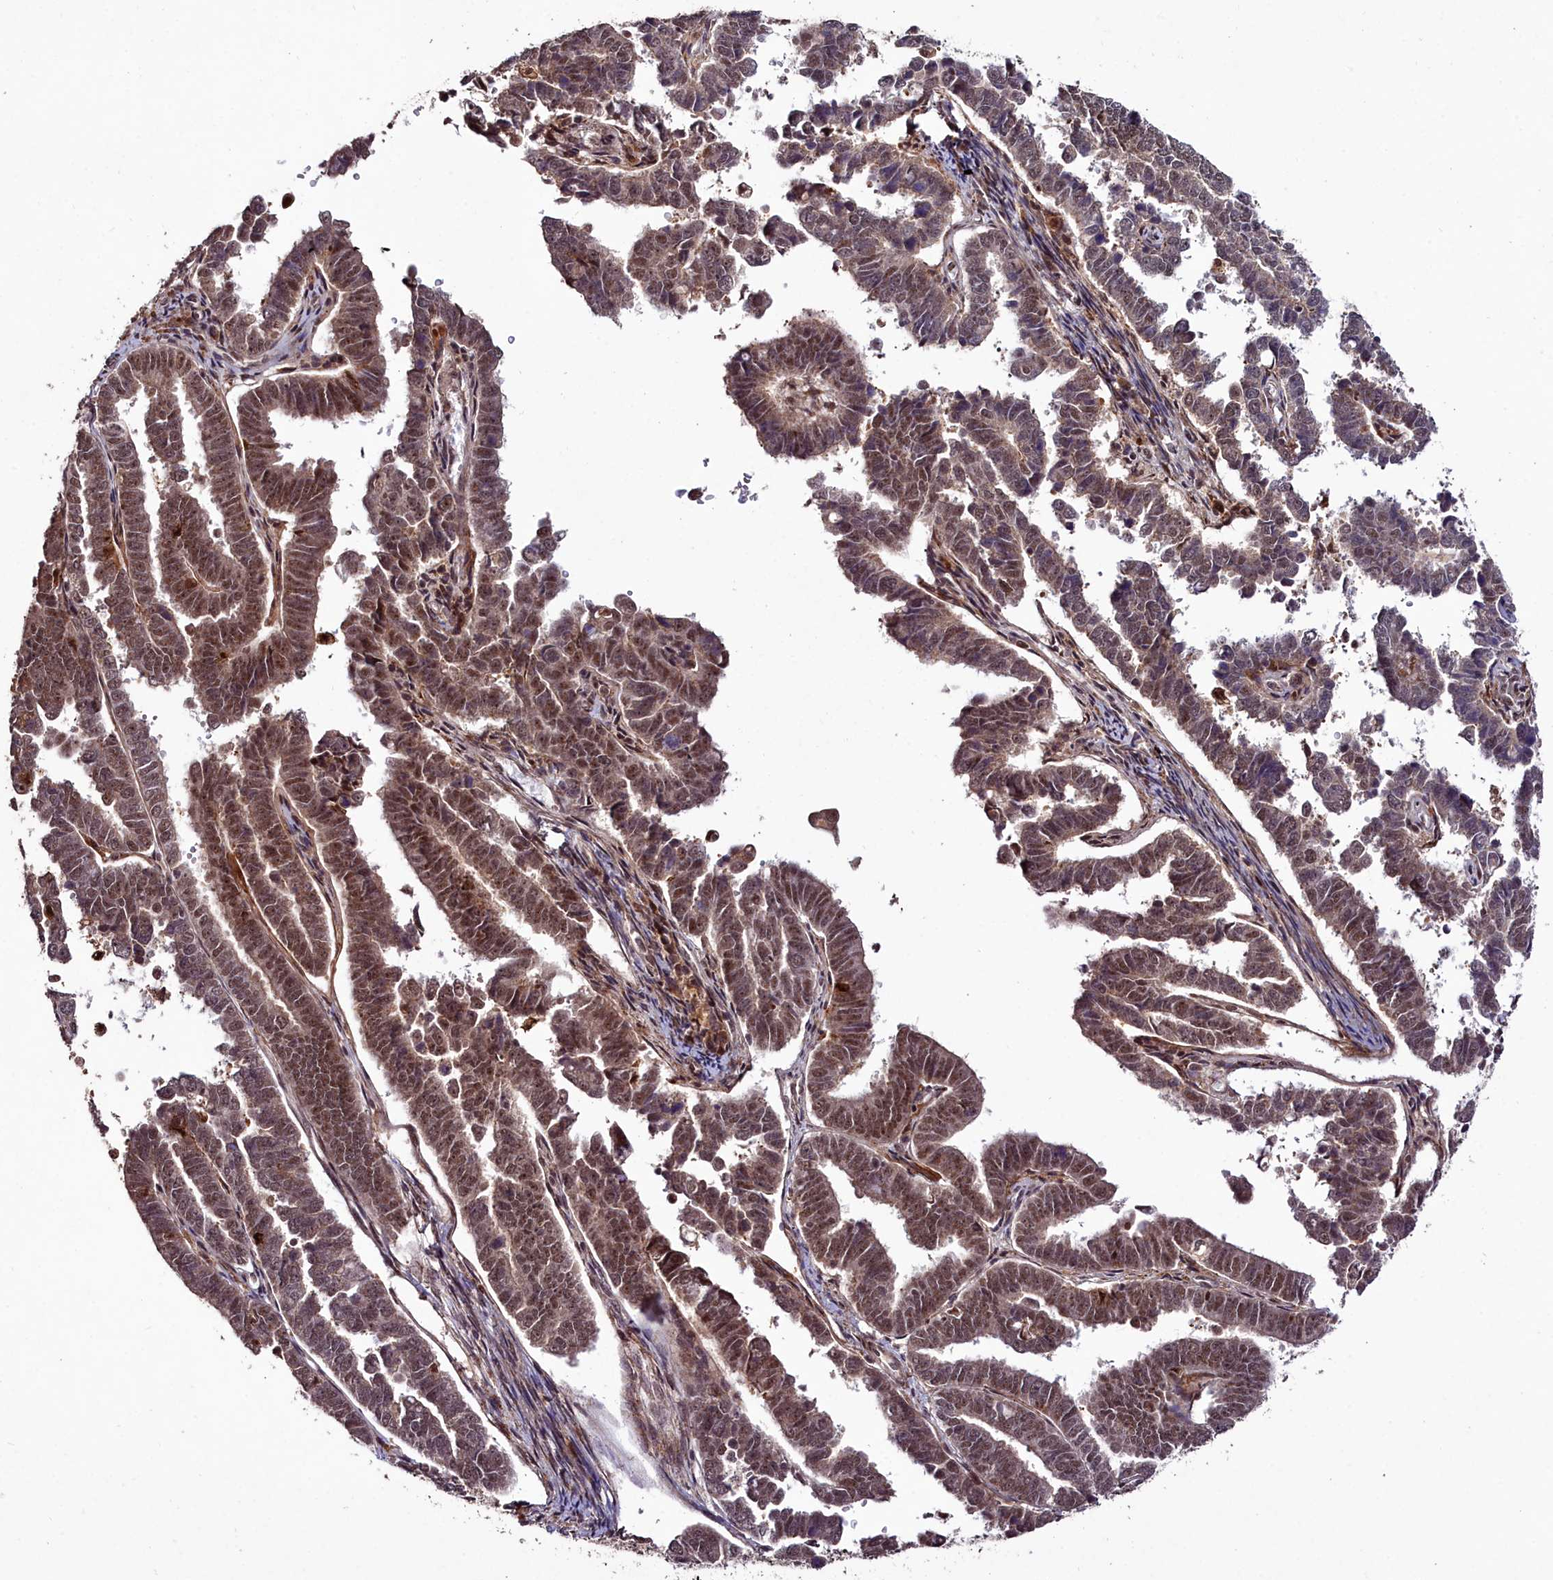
{"staining": {"intensity": "moderate", "quantity": ">75%", "location": "nuclear"}, "tissue": "endometrial cancer", "cell_type": "Tumor cells", "image_type": "cancer", "snomed": [{"axis": "morphology", "description": "Adenocarcinoma, NOS"}, {"axis": "topography", "description": "Endometrium"}], "caption": "DAB immunohistochemical staining of human adenocarcinoma (endometrial) demonstrates moderate nuclear protein positivity in about >75% of tumor cells. Immunohistochemistry stains the protein in brown and the nuclei are stained blue.", "gene": "CXXC1", "patient": {"sex": "female", "age": 75}}